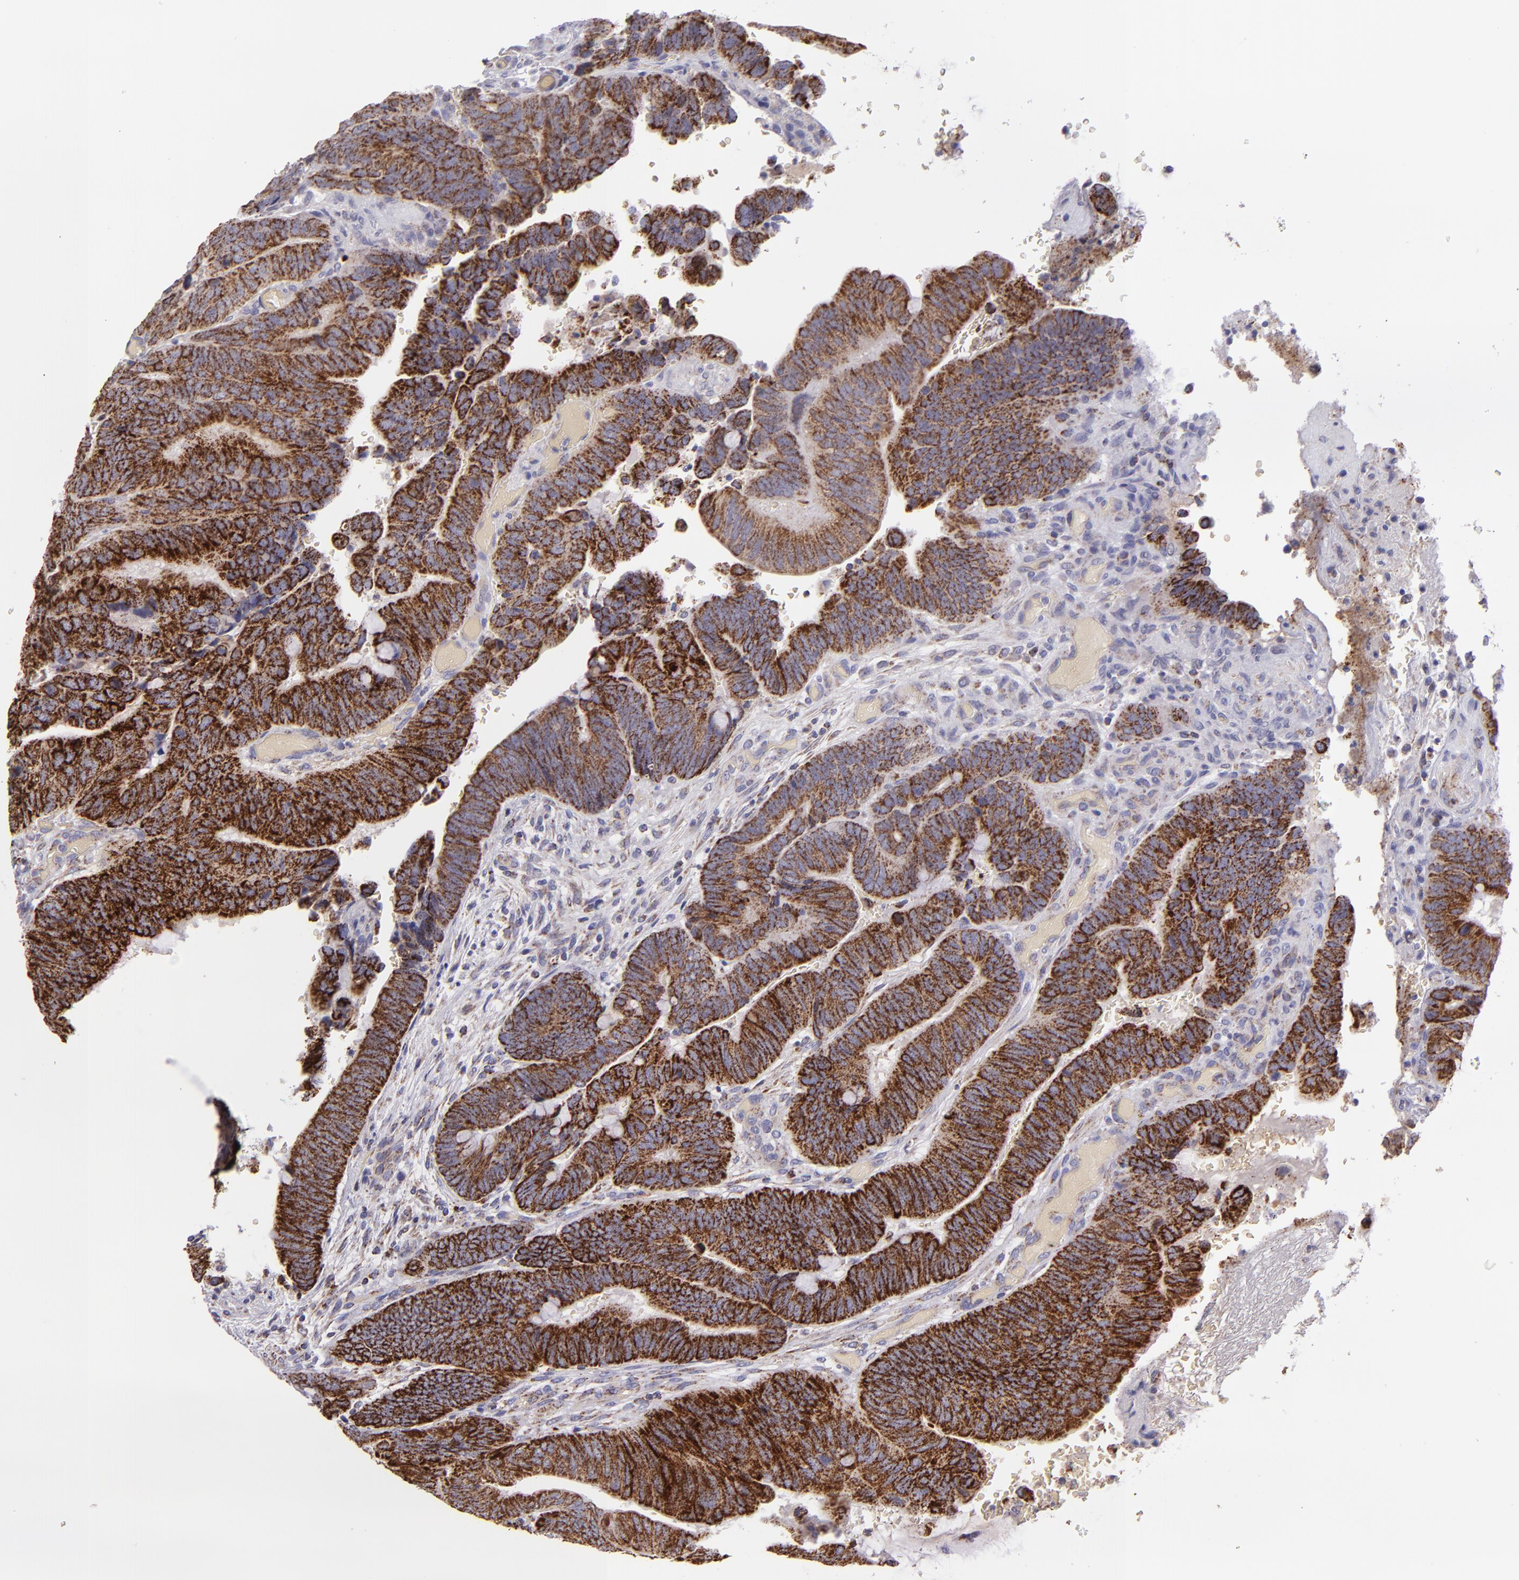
{"staining": {"intensity": "strong", "quantity": ">75%", "location": "cytoplasmic/membranous"}, "tissue": "colorectal cancer", "cell_type": "Tumor cells", "image_type": "cancer", "snomed": [{"axis": "morphology", "description": "Normal tissue, NOS"}, {"axis": "morphology", "description": "Adenocarcinoma, NOS"}, {"axis": "topography", "description": "Rectum"}], "caption": "This image demonstrates immunohistochemistry staining of colorectal adenocarcinoma, with high strong cytoplasmic/membranous expression in approximately >75% of tumor cells.", "gene": "HSPD1", "patient": {"sex": "male", "age": 92}}